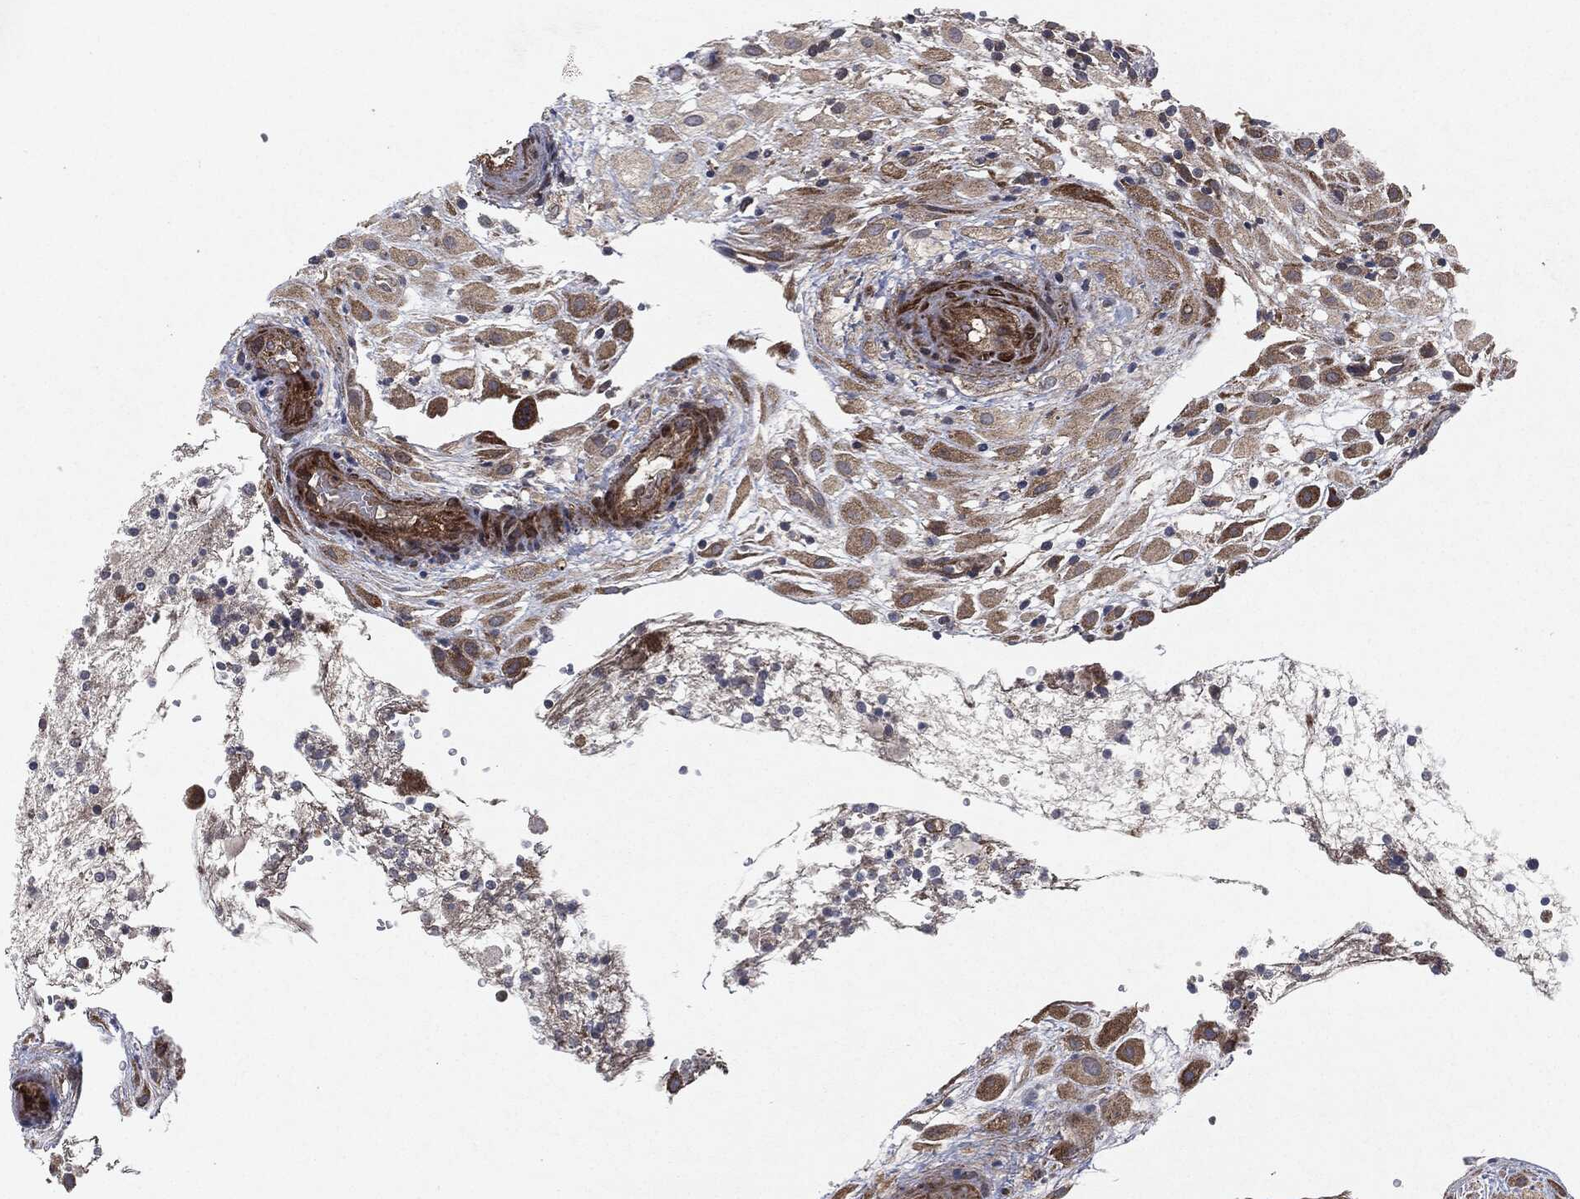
{"staining": {"intensity": "moderate", "quantity": ">75%", "location": "cytoplasmic/membranous"}, "tissue": "placenta", "cell_type": "Decidual cells", "image_type": "normal", "snomed": [{"axis": "morphology", "description": "Normal tissue, NOS"}, {"axis": "topography", "description": "Placenta"}], "caption": "High-magnification brightfield microscopy of normal placenta stained with DAB (brown) and counterstained with hematoxylin (blue). decidual cells exhibit moderate cytoplasmic/membranous expression is identified in about>75% of cells. Using DAB (3,3'-diaminobenzidine) (brown) and hematoxylin (blue) stains, captured at high magnification using brightfield microscopy.", "gene": "RAF1", "patient": {"sex": "female", "age": 24}}